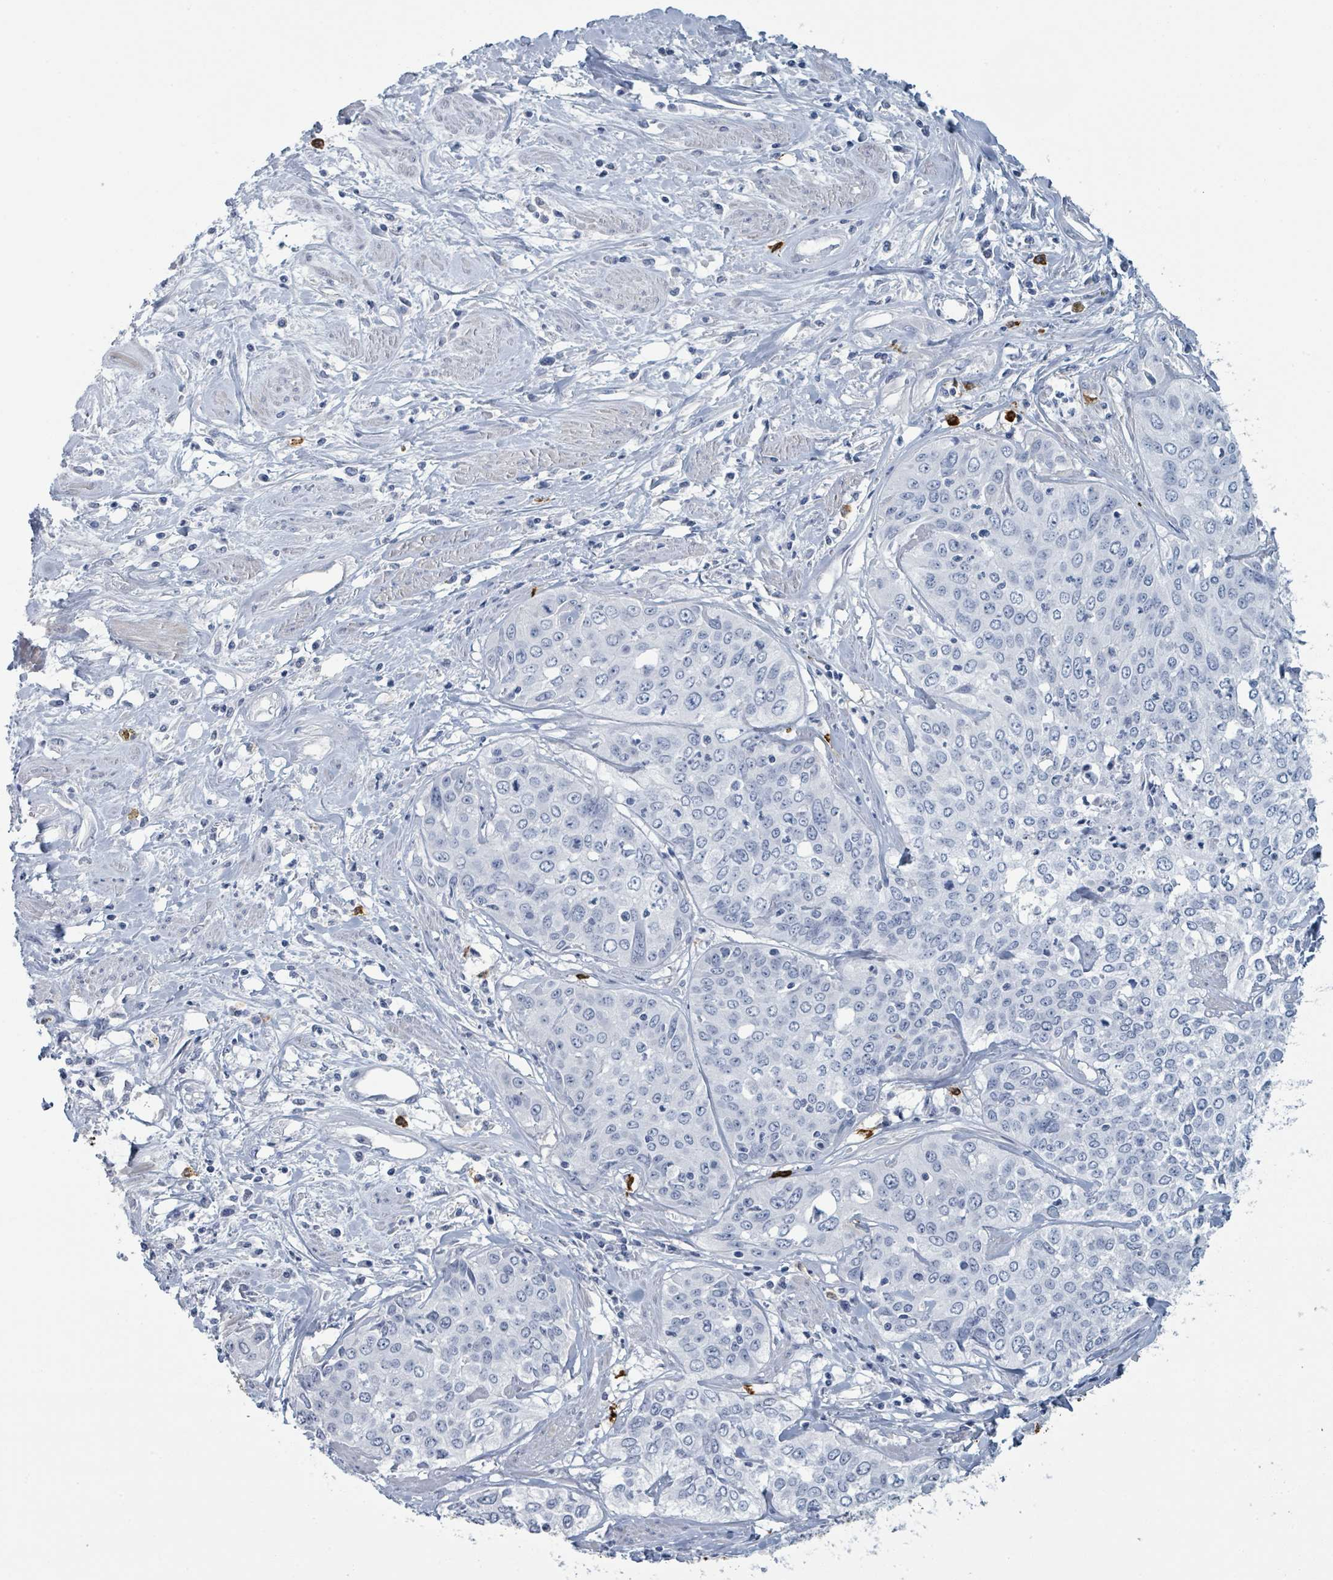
{"staining": {"intensity": "negative", "quantity": "none", "location": "none"}, "tissue": "cervical cancer", "cell_type": "Tumor cells", "image_type": "cancer", "snomed": [{"axis": "morphology", "description": "Squamous cell carcinoma, NOS"}, {"axis": "topography", "description": "Cervix"}], "caption": "There is no significant staining in tumor cells of cervical squamous cell carcinoma.", "gene": "VPS13D", "patient": {"sex": "female", "age": 31}}